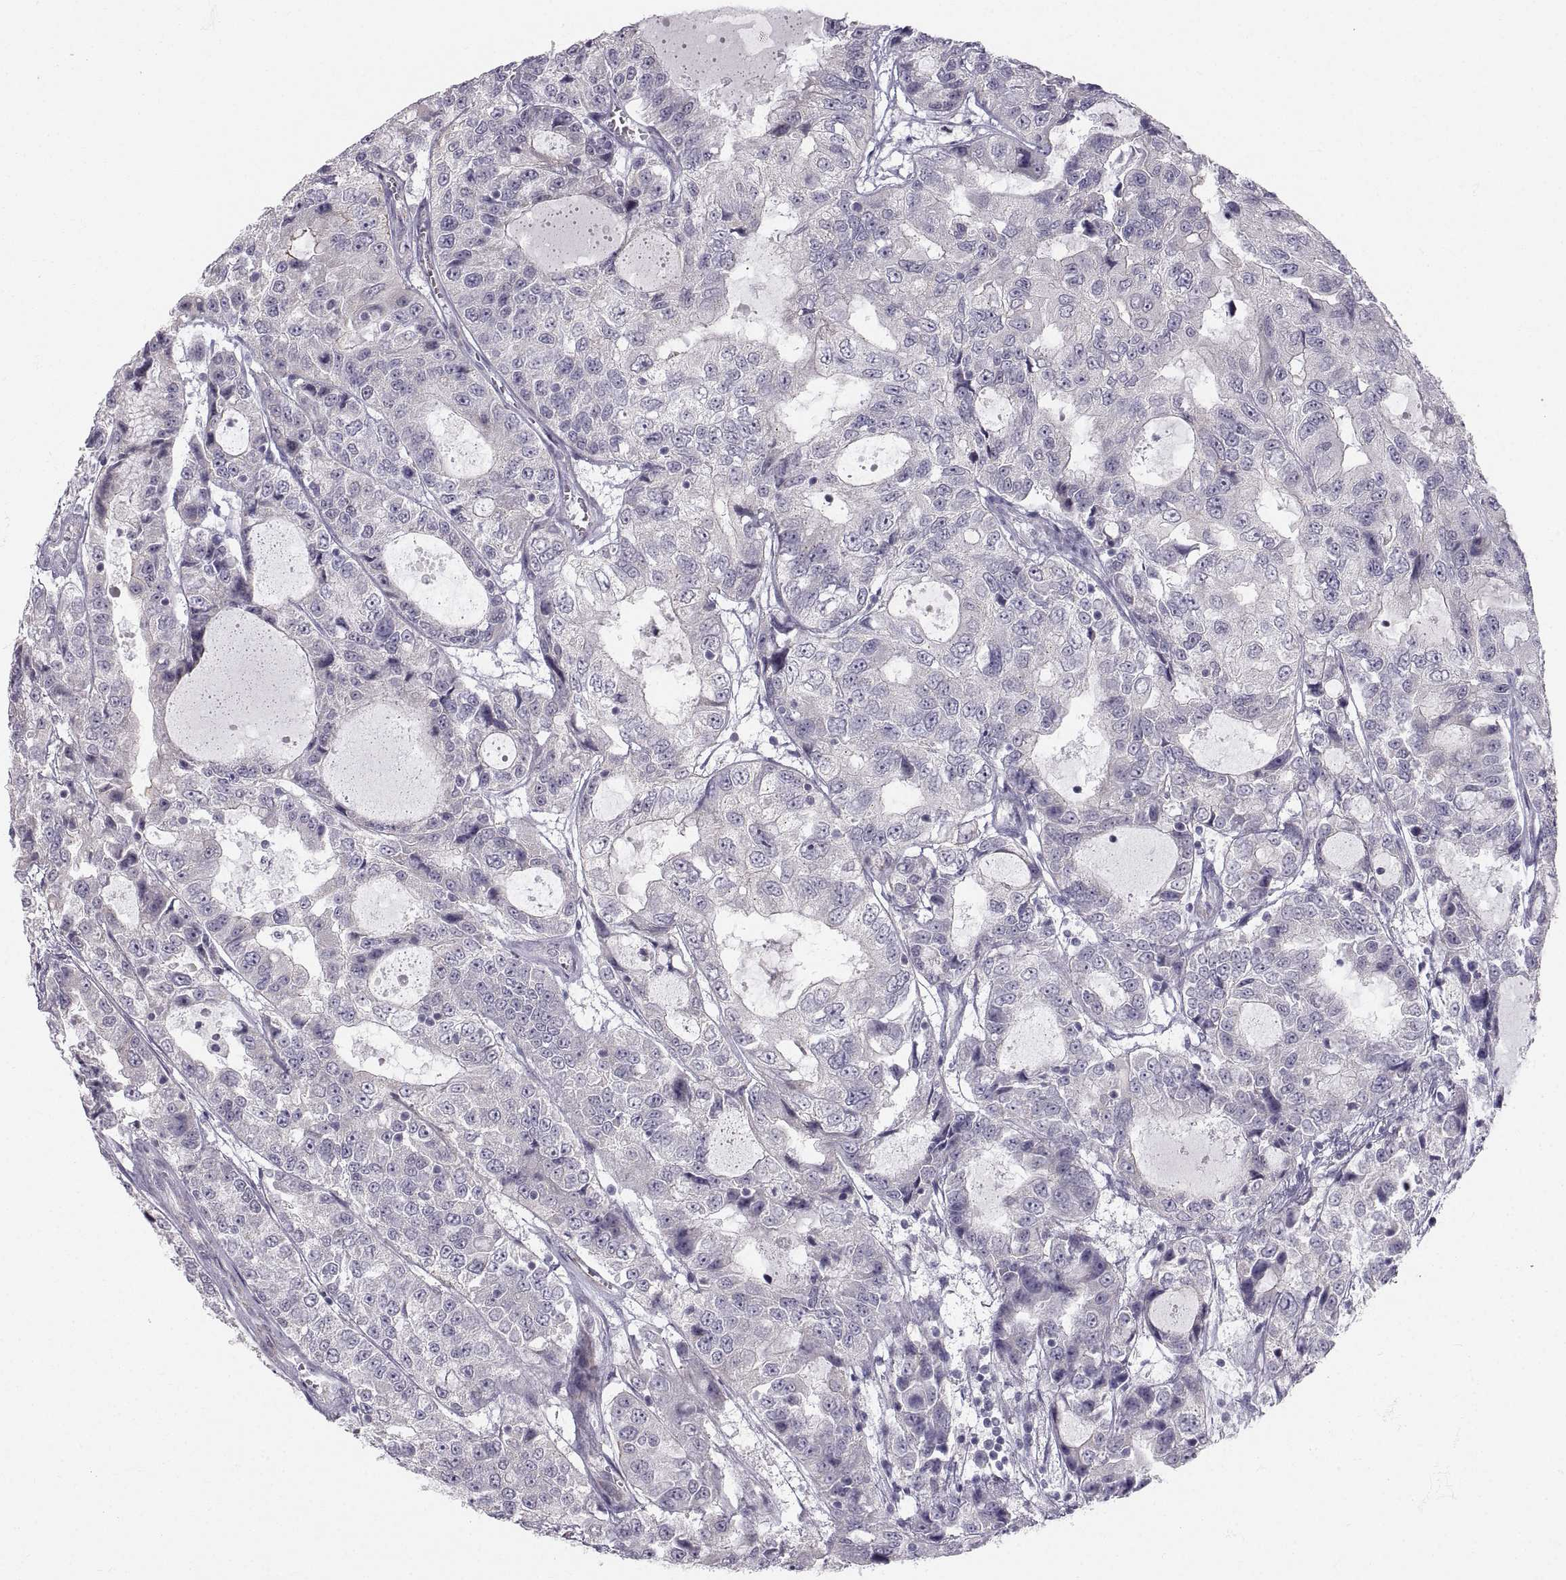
{"staining": {"intensity": "weak", "quantity": "<25%", "location": "cytoplasmic/membranous"}, "tissue": "urothelial cancer", "cell_type": "Tumor cells", "image_type": "cancer", "snomed": [{"axis": "morphology", "description": "Urothelial carcinoma, NOS"}, {"axis": "morphology", "description": "Urothelial carcinoma, High grade"}, {"axis": "topography", "description": "Urinary bladder"}], "caption": "Transitional cell carcinoma was stained to show a protein in brown. There is no significant staining in tumor cells.", "gene": "ZNF185", "patient": {"sex": "female", "age": 73}}